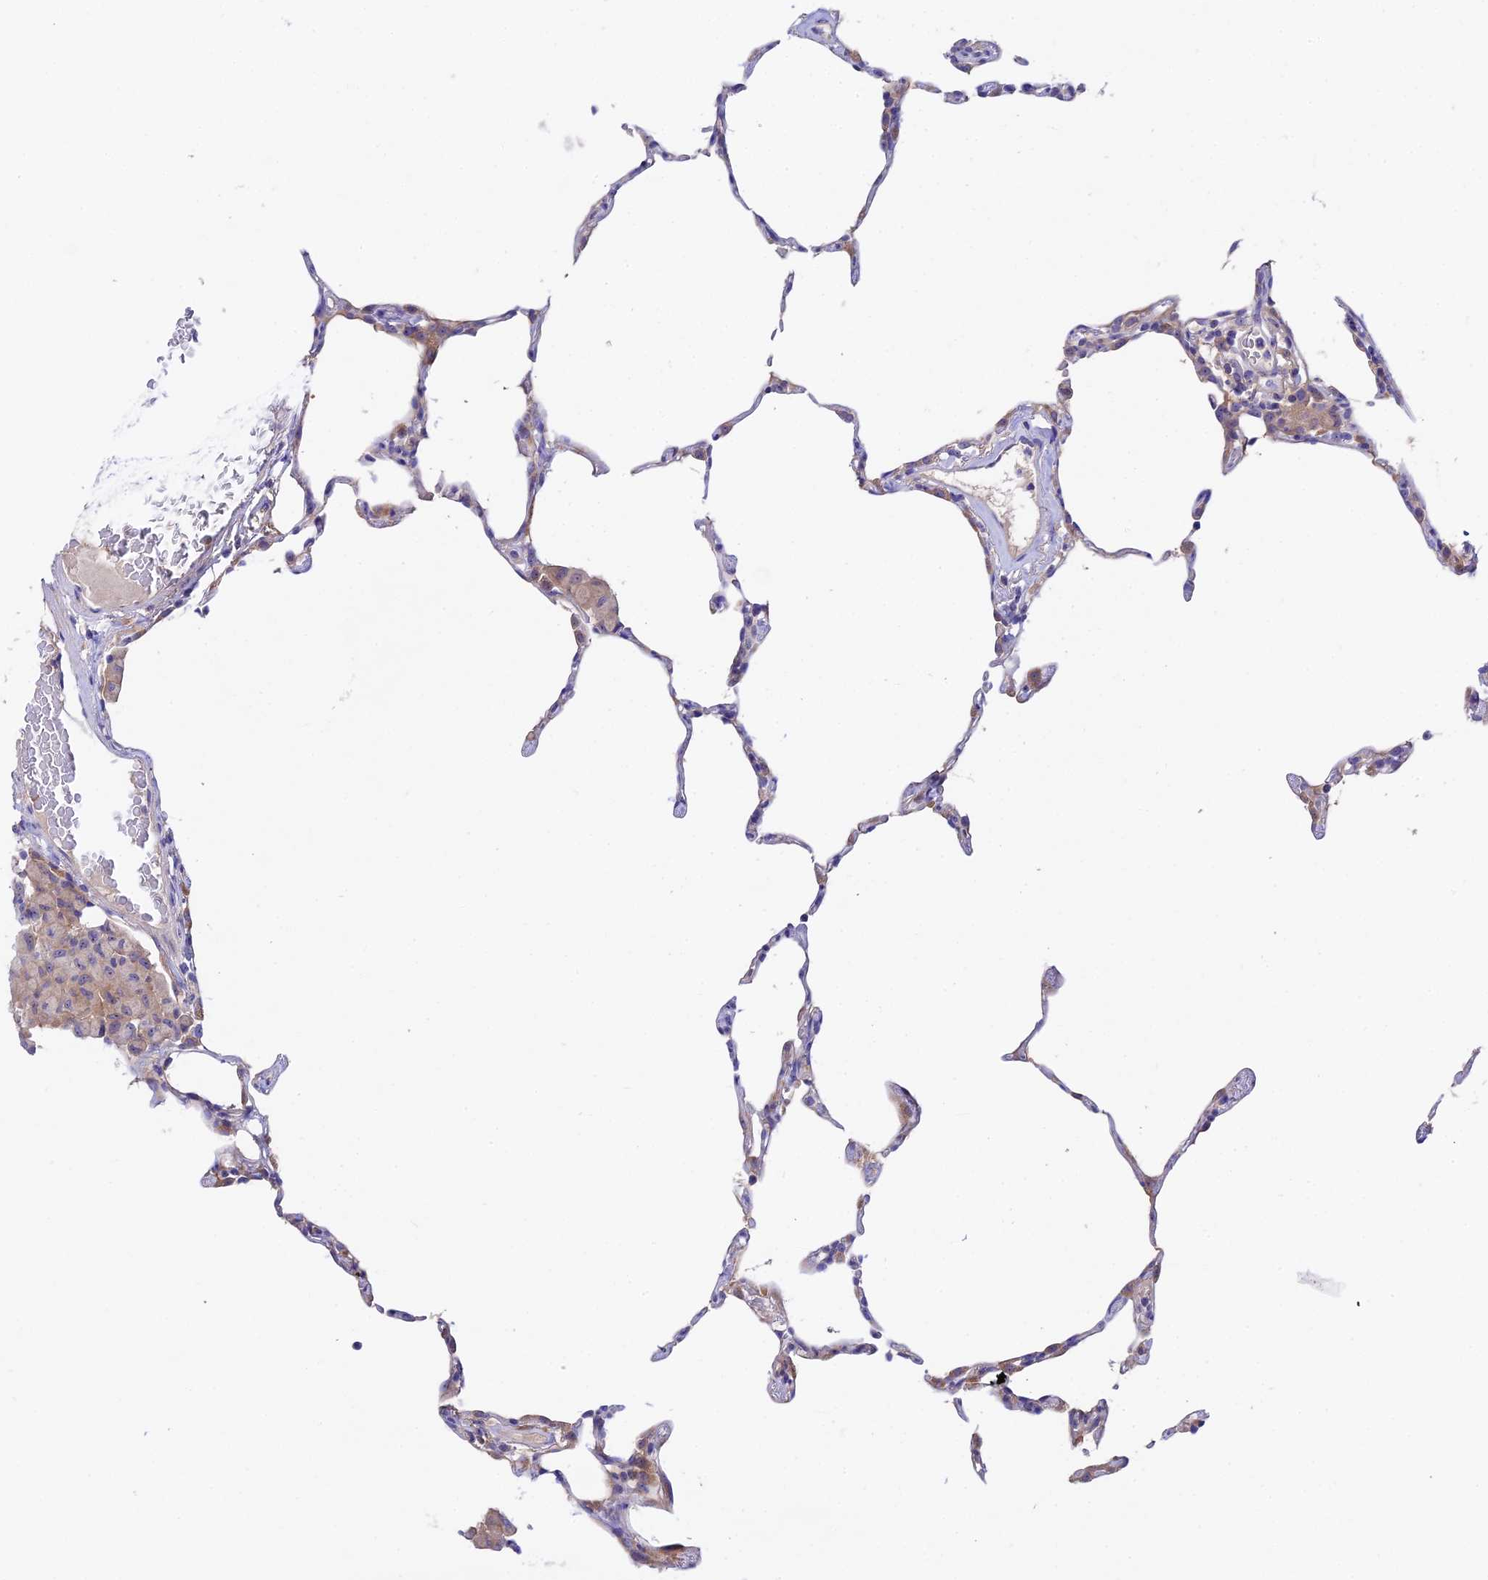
{"staining": {"intensity": "weak", "quantity": "<25%", "location": "cytoplasmic/membranous"}, "tissue": "lung", "cell_type": "Alveolar cells", "image_type": "normal", "snomed": [{"axis": "morphology", "description": "Normal tissue, NOS"}, {"axis": "topography", "description": "Lung"}], "caption": "Image shows no protein positivity in alveolar cells of benign lung. (DAB immunohistochemistry, high magnification).", "gene": "DUSP29", "patient": {"sex": "female", "age": 57}}